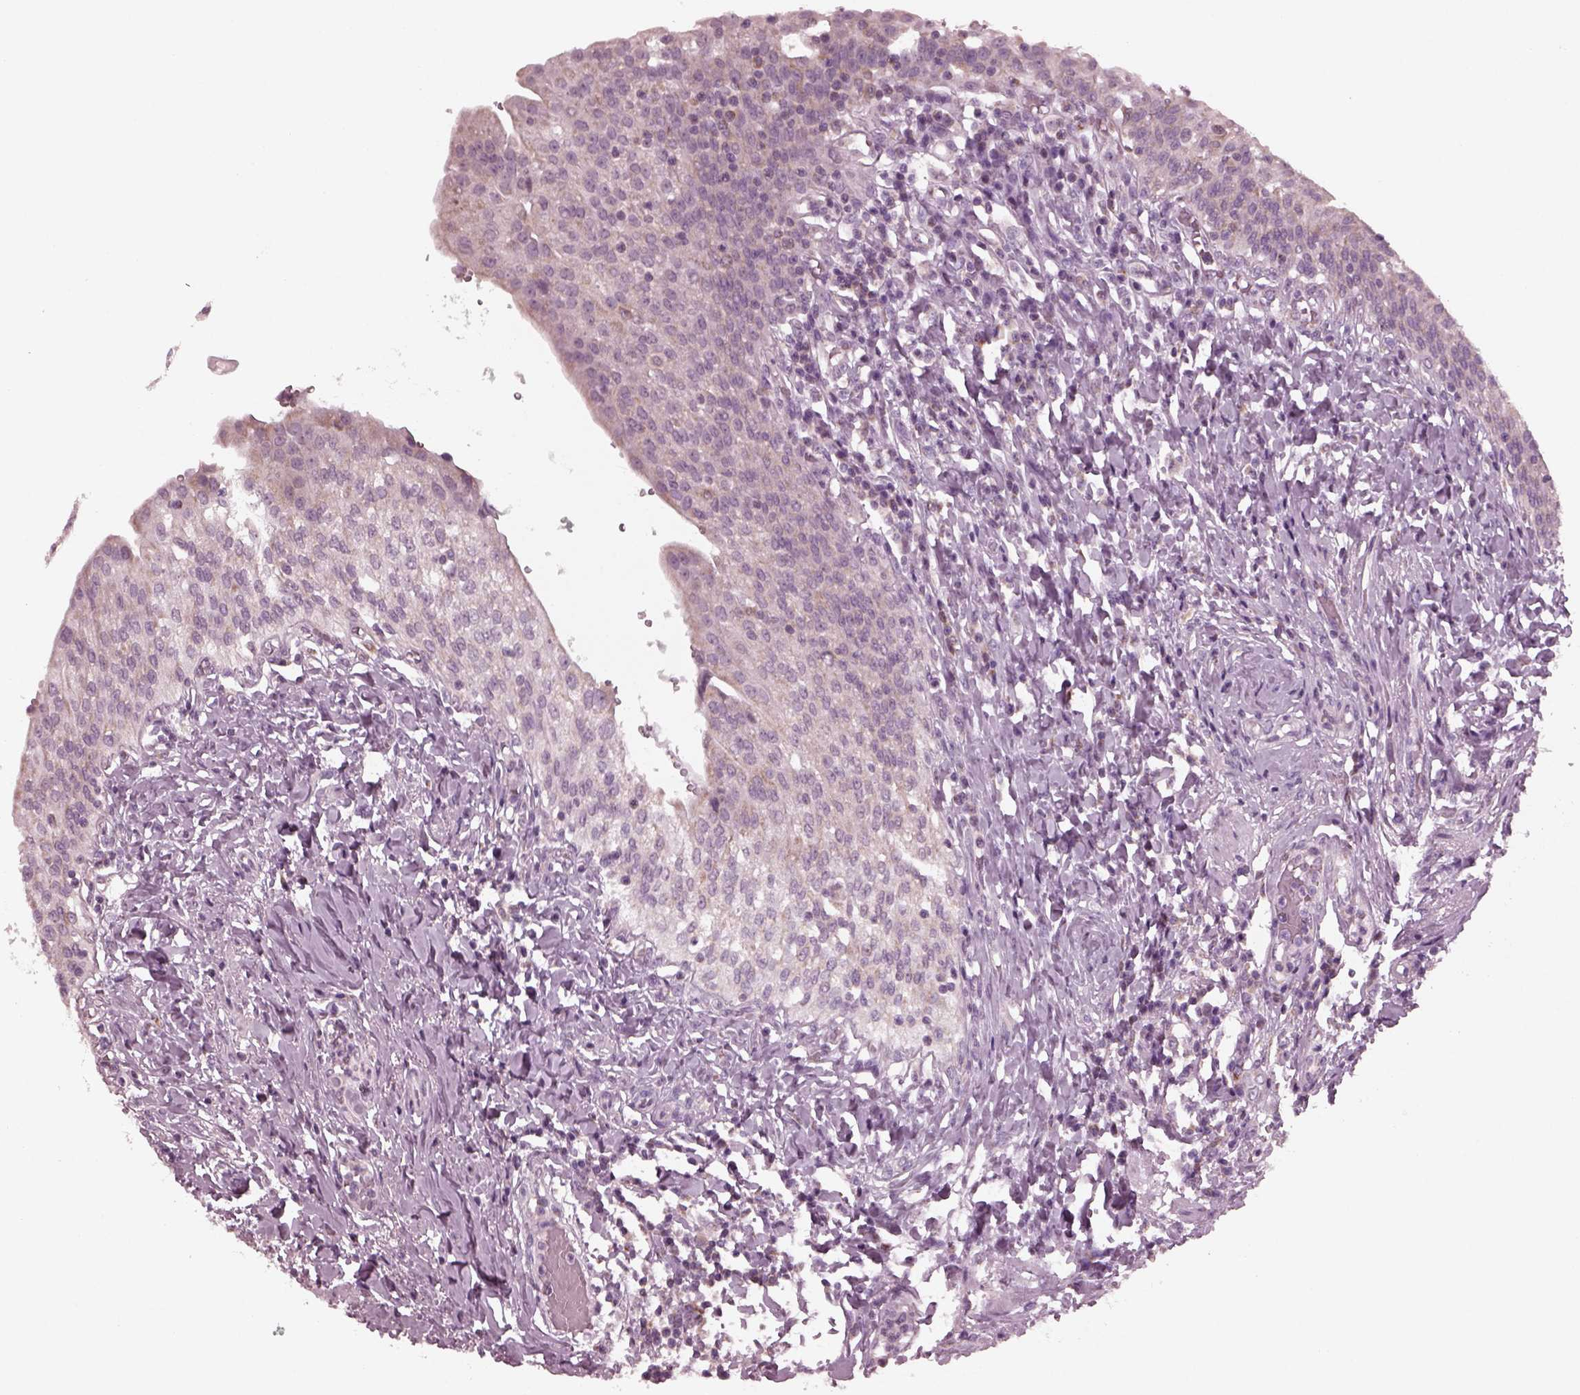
{"staining": {"intensity": "negative", "quantity": "none", "location": "none"}, "tissue": "urinary bladder", "cell_type": "Urothelial cells", "image_type": "normal", "snomed": [{"axis": "morphology", "description": "Normal tissue, NOS"}, {"axis": "morphology", "description": "Inflammation, NOS"}, {"axis": "topography", "description": "Urinary bladder"}], "caption": "IHC image of benign urinary bladder: urinary bladder stained with DAB (3,3'-diaminobenzidine) shows no significant protein expression in urothelial cells.", "gene": "CELSR3", "patient": {"sex": "male", "age": 64}}